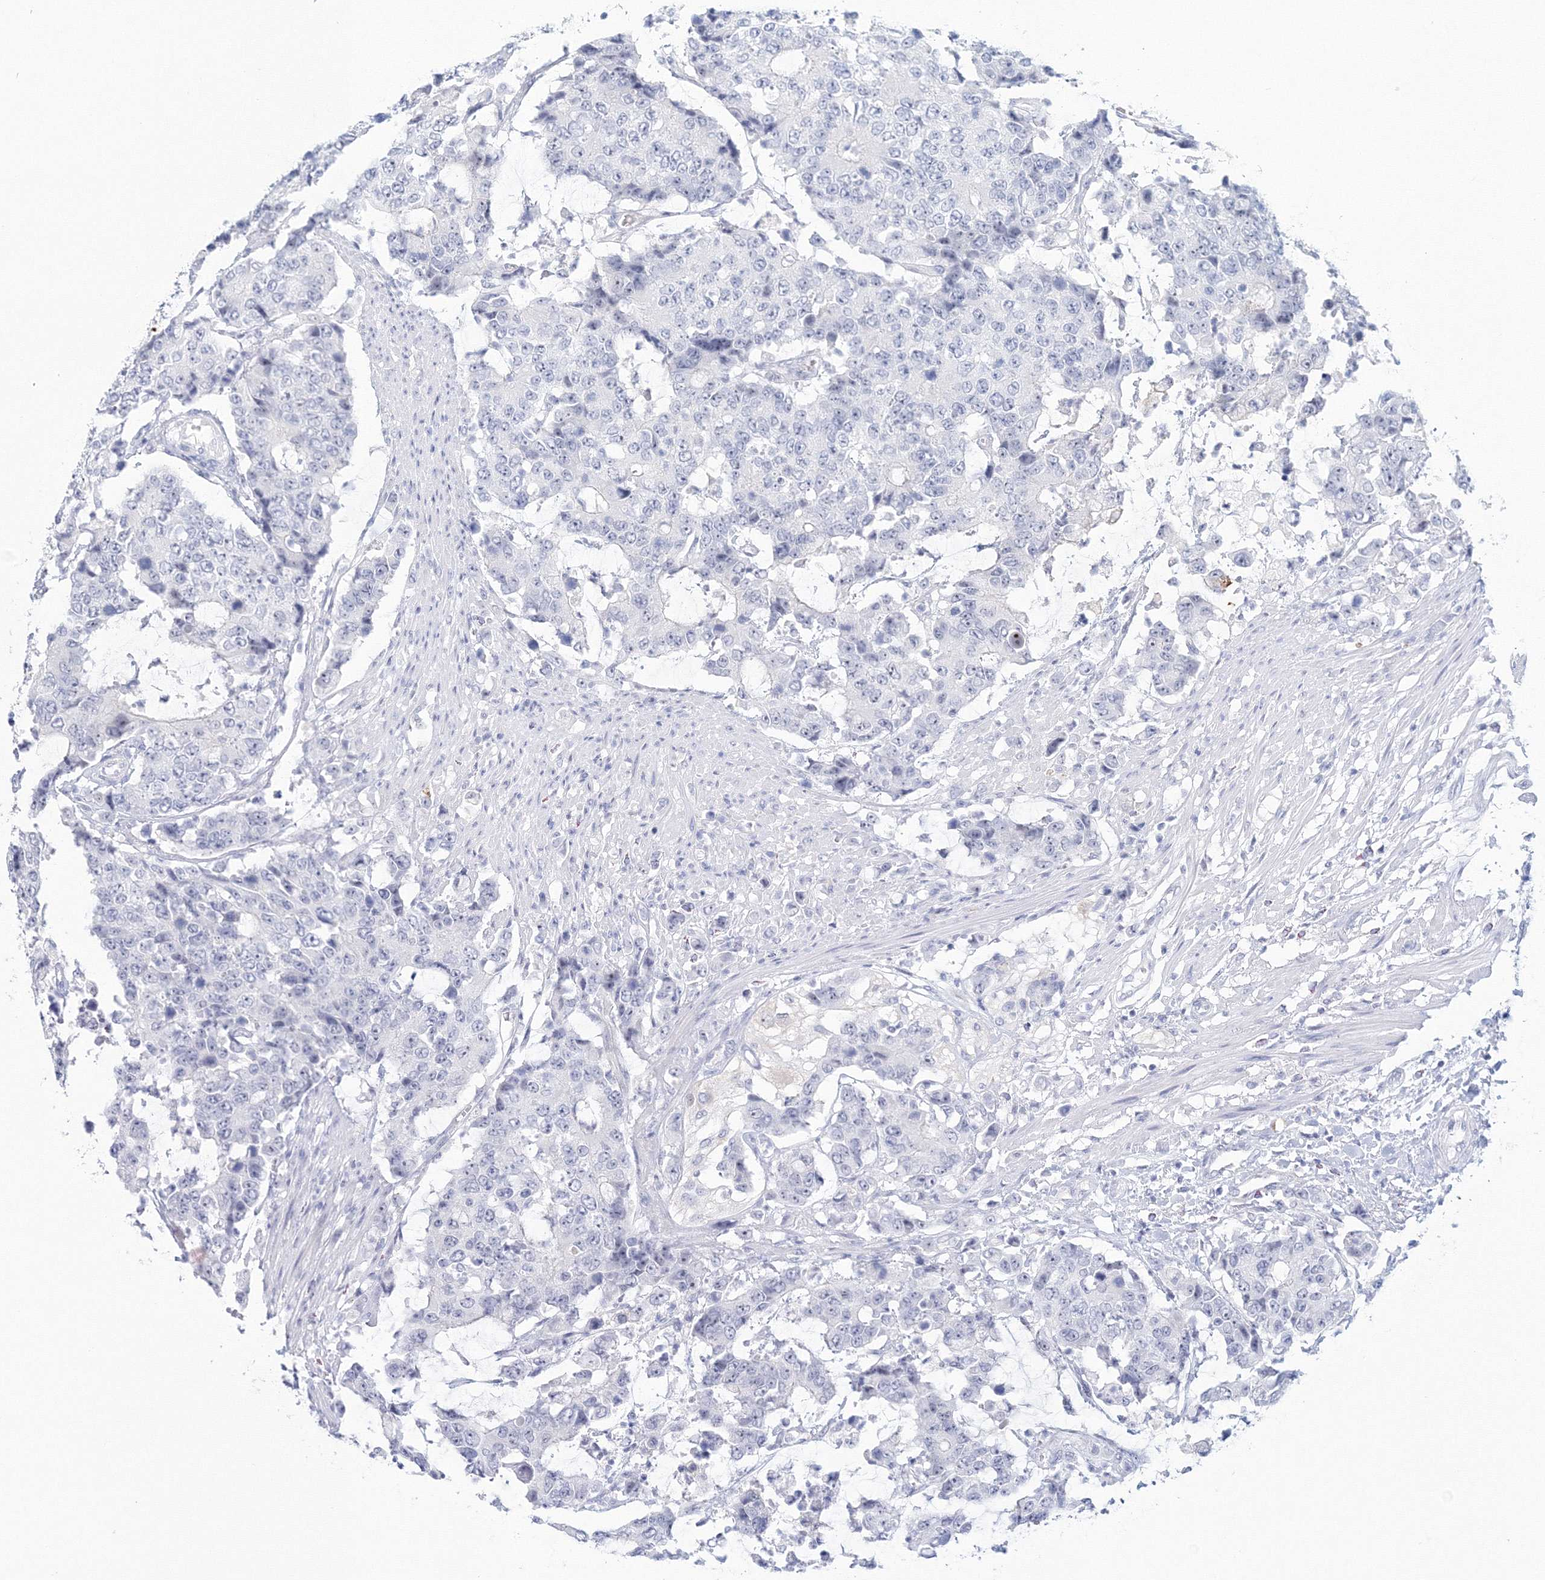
{"staining": {"intensity": "negative", "quantity": "none", "location": "none"}, "tissue": "colorectal cancer", "cell_type": "Tumor cells", "image_type": "cancer", "snomed": [{"axis": "morphology", "description": "Adenocarcinoma, NOS"}, {"axis": "topography", "description": "Colon"}], "caption": "The histopathology image shows no significant positivity in tumor cells of colorectal adenocarcinoma. Brightfield microscopy of immunohistochemistry stained with DAB (3,3'-diaminobenzidine) (brown) and hematoxylin (blue), captured at high magnification.", "gene": "VSIG1", "patient": {"sex": "female", "age": 86}}